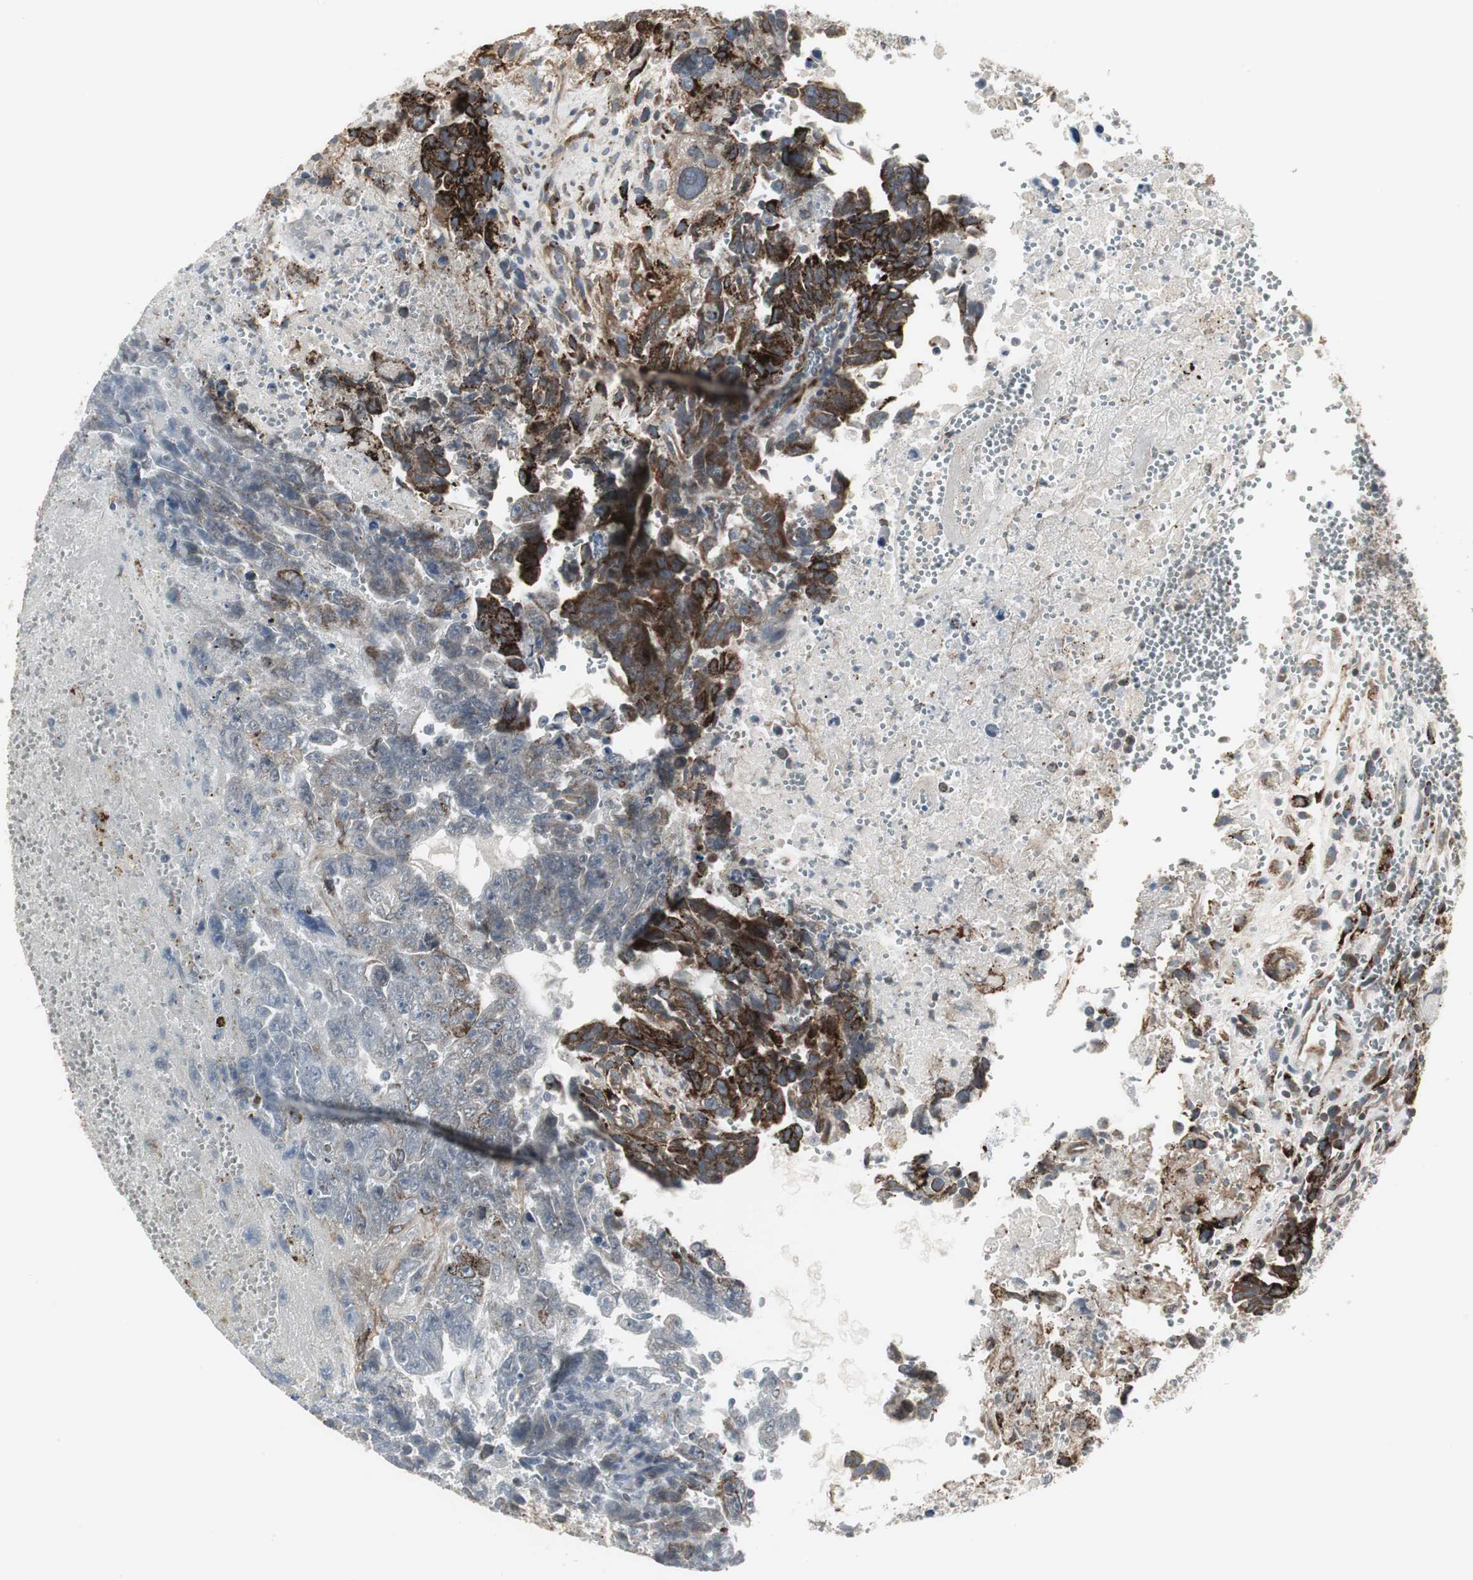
{"staining": {"intensity": "moderate", "quantity": "25%-75%", "location": "cytoplasmic/membranous"}, "tissue": "testis cancer", "cell_type": "Tumor cells", "image_type": "cancer", "snomed": [{"axis": "morphology", "description": "Carcinoma, Embryonal, NOS"}, {"axis": "topography", "description": "Testis"}], "caption": "IHC of human embryonal carcinoma (testis) exhibits medium levels of moderate cytoplasmic/membranous staining in approximately 25%-75% of tumor cells. The staining was performed using DAB (3,3'-diaminobenzidine) to visualize the protein expression in brown, while the nuclei were stained in blue with hematoxylin (Magnification: 20x).", "gene": "SCYL3", "patient": {"sex": "male", "age": 28}}